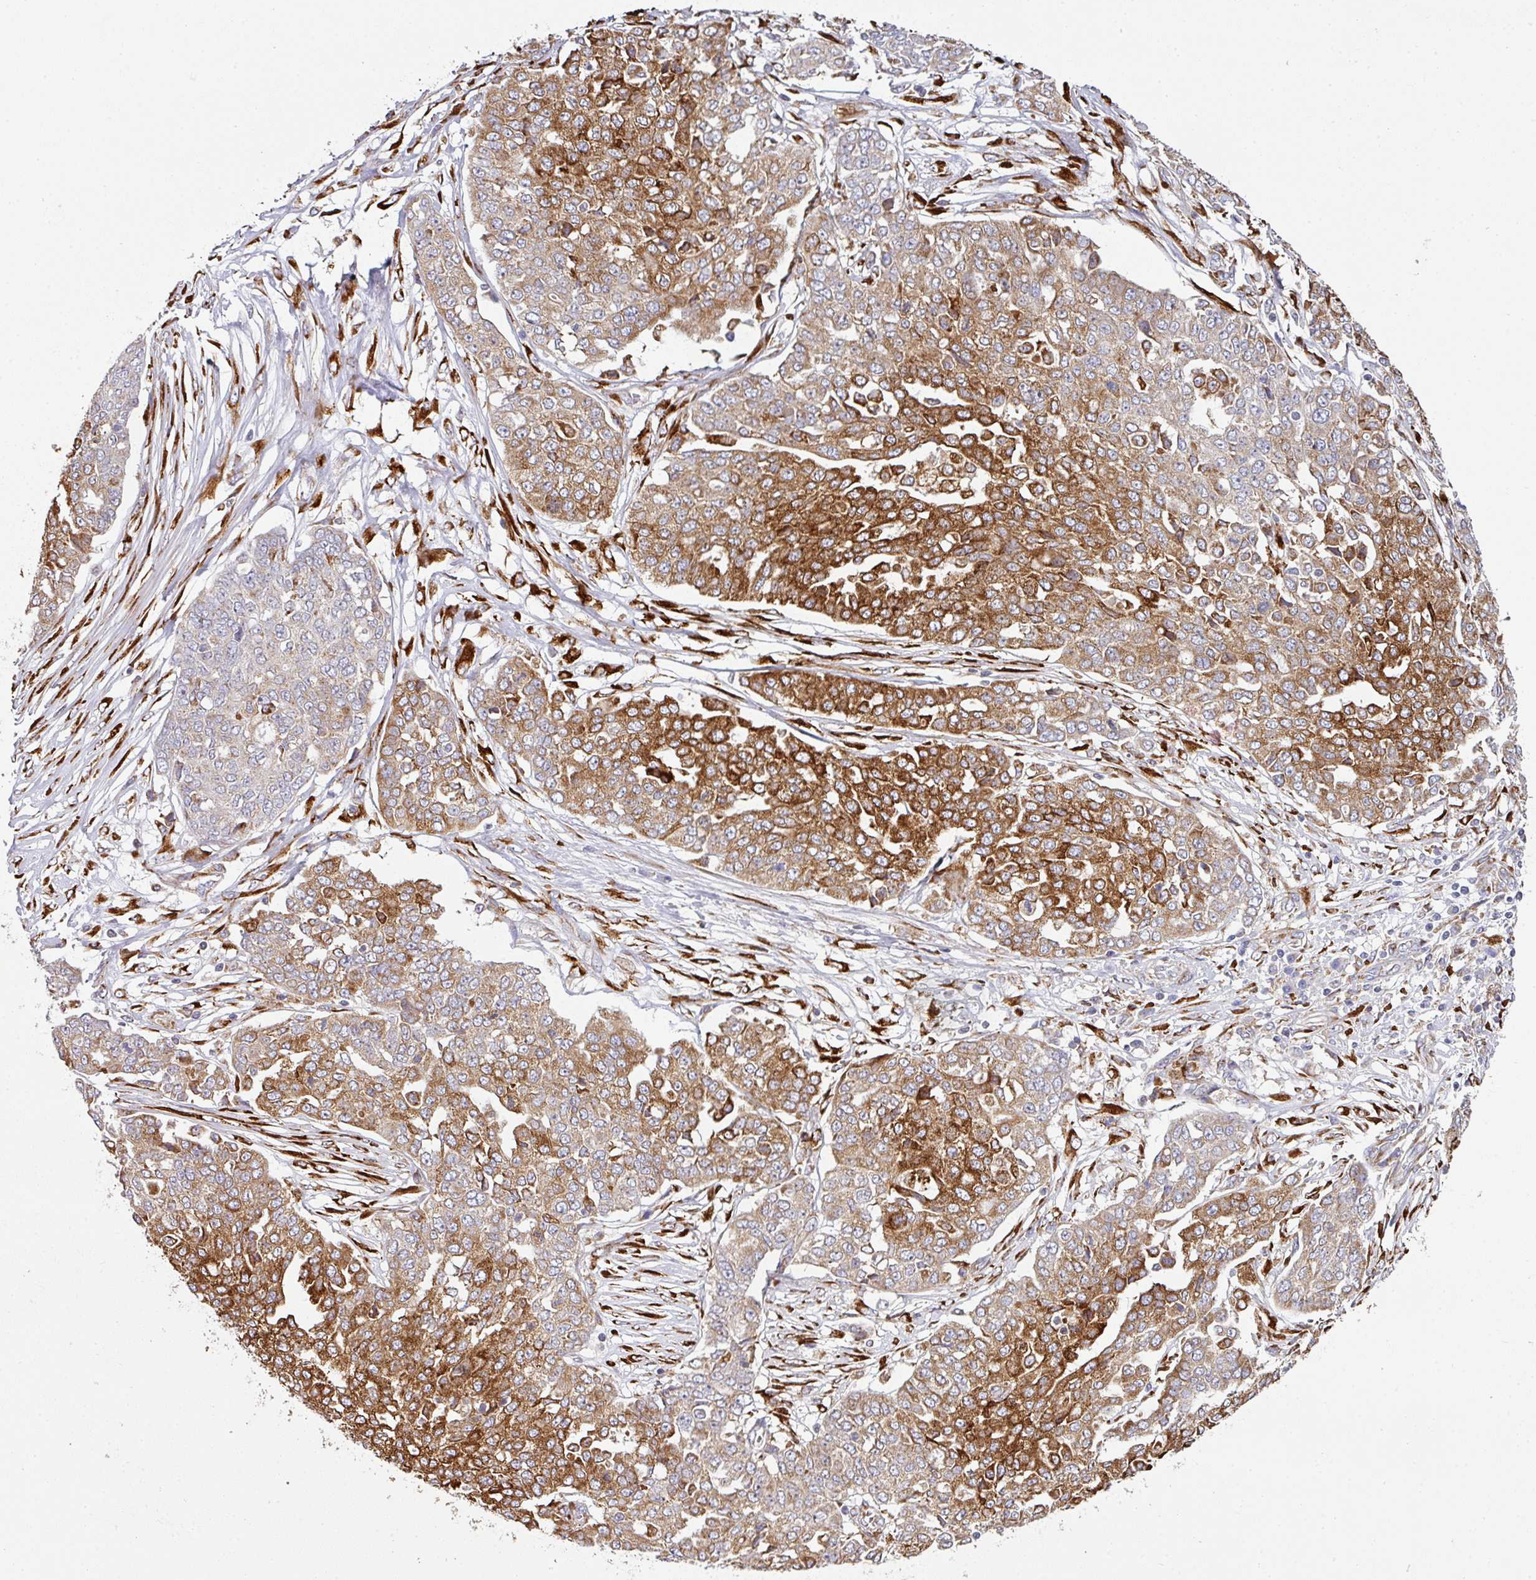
{"staining": {"intensity": "strong", "quantity": "25%-75%", "location": "cytoplasmic/membranous"}, "tissue": "ovarian cancer", "cell_type": "Tumor cells", "image_type": "cancer", "snomed": [{"axis": "morphology", "description": "Cystadenocarcinoma, serous, NOS"}, {"axis": "topography", "description": "Soft tissue"}, {"axis": "topography", "description": "Ovary"}], "caption": "Ovarian cancer (serous cystadenocarcinoma) stained for a protein (brown) reveals strong cytoplasmic/membranous positive positivity in approximately 25%-75% of tumor cells.", "gene": "ZNF268", "patient": {"sex": "female", "age": 57}}